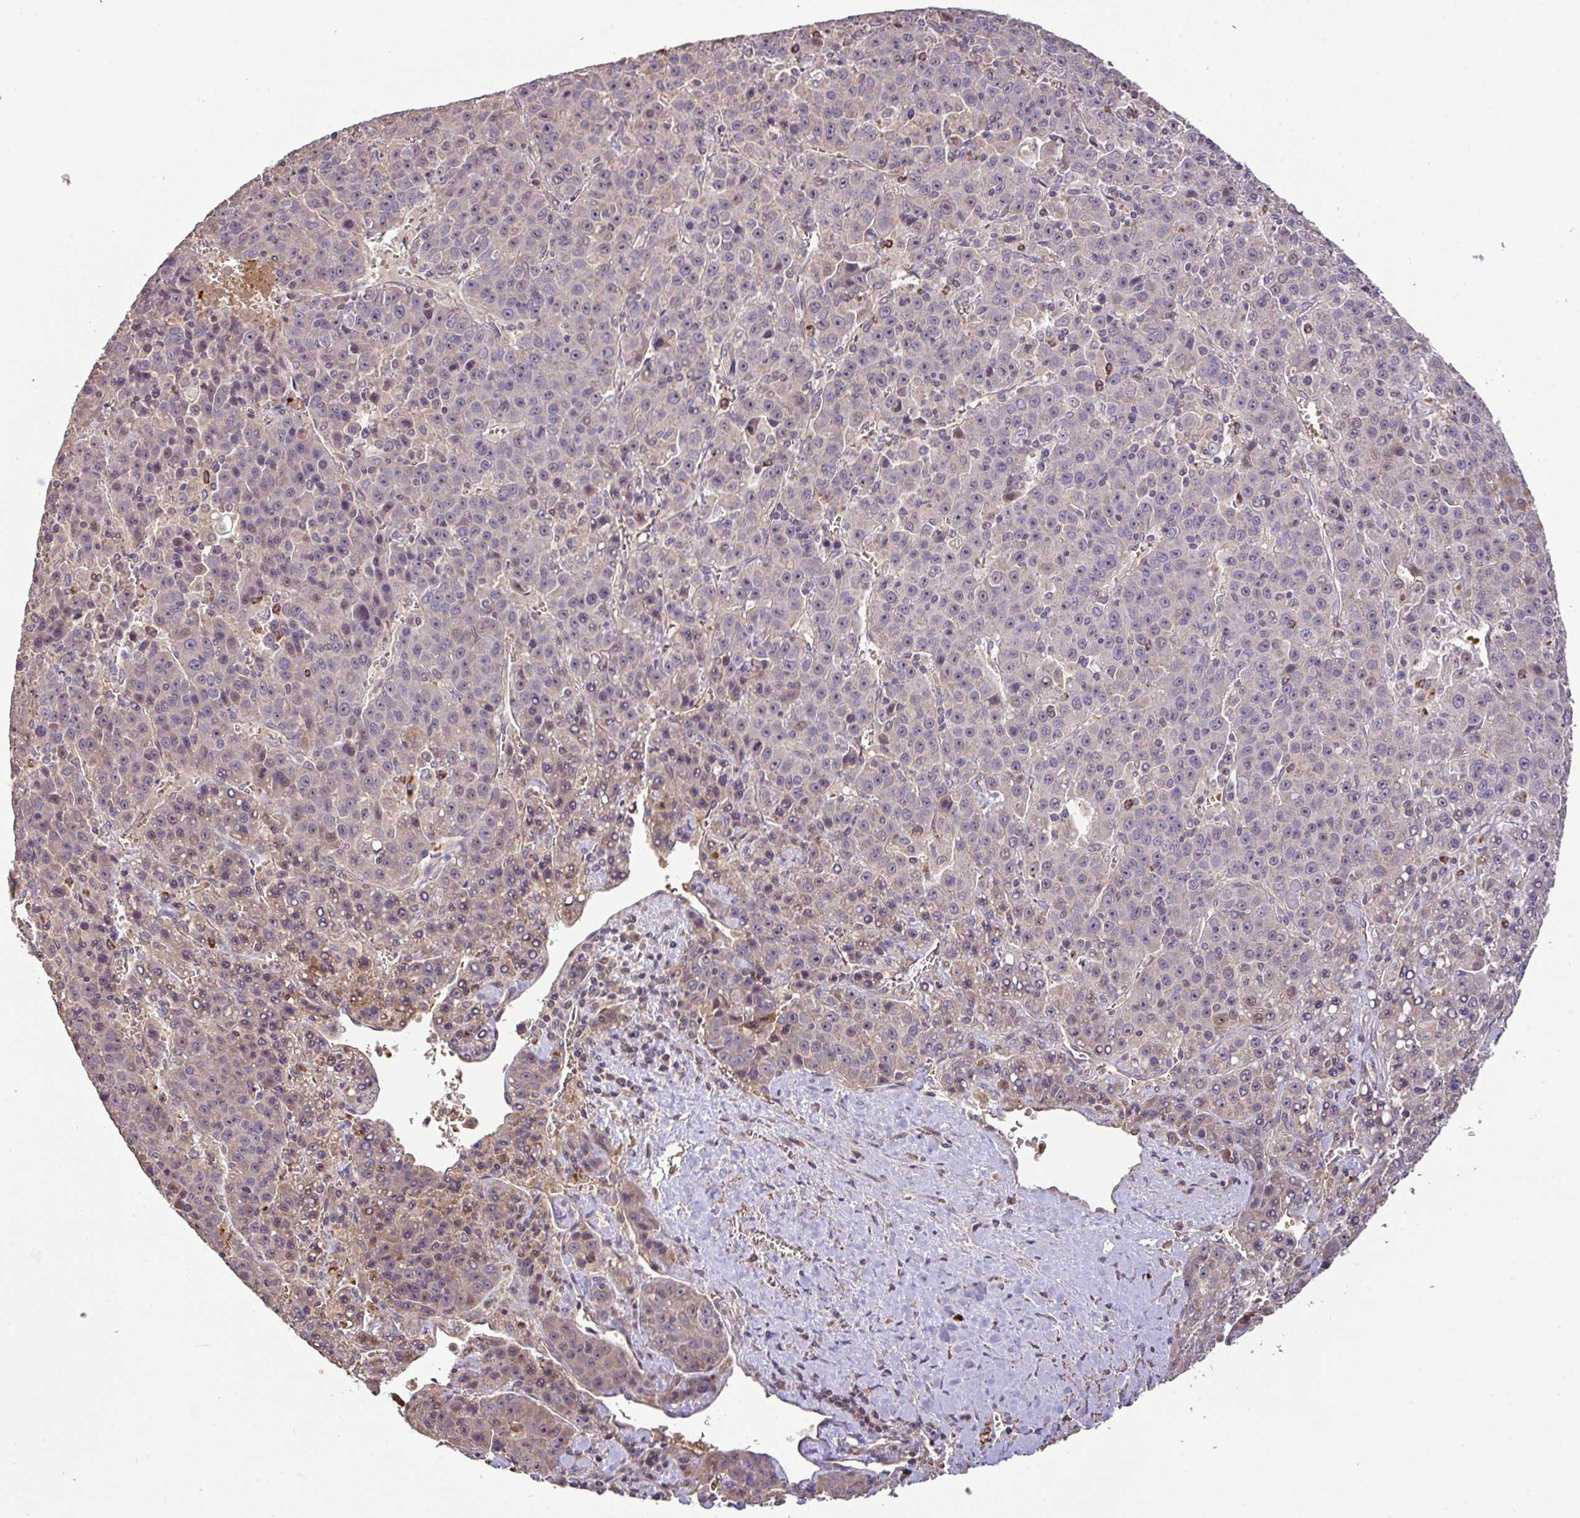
{"staining": {"intensity": "moderate", "quantity": "25%-75%", "location": "cytoplasmic/membranous,nuclear"}, "tissue": "liver cancer", "cell_type": "Tumor cells", "image_type": "cancer", "snomed": [{"axis": "morphology", "description": "Carcinoma, Hepatocellular, NOS"}, {"axis": "topography", "description": "Liver"}], "caption": "Protein staining reveals moderate cytoplasmic/membranous and nuclear staining in approximately 25%-75% of tumor cells in liver cancer (hepatocellular carcinoma).", "gene": "C1QTNF9B", "patient": {"sex": "female", "age": 53}}